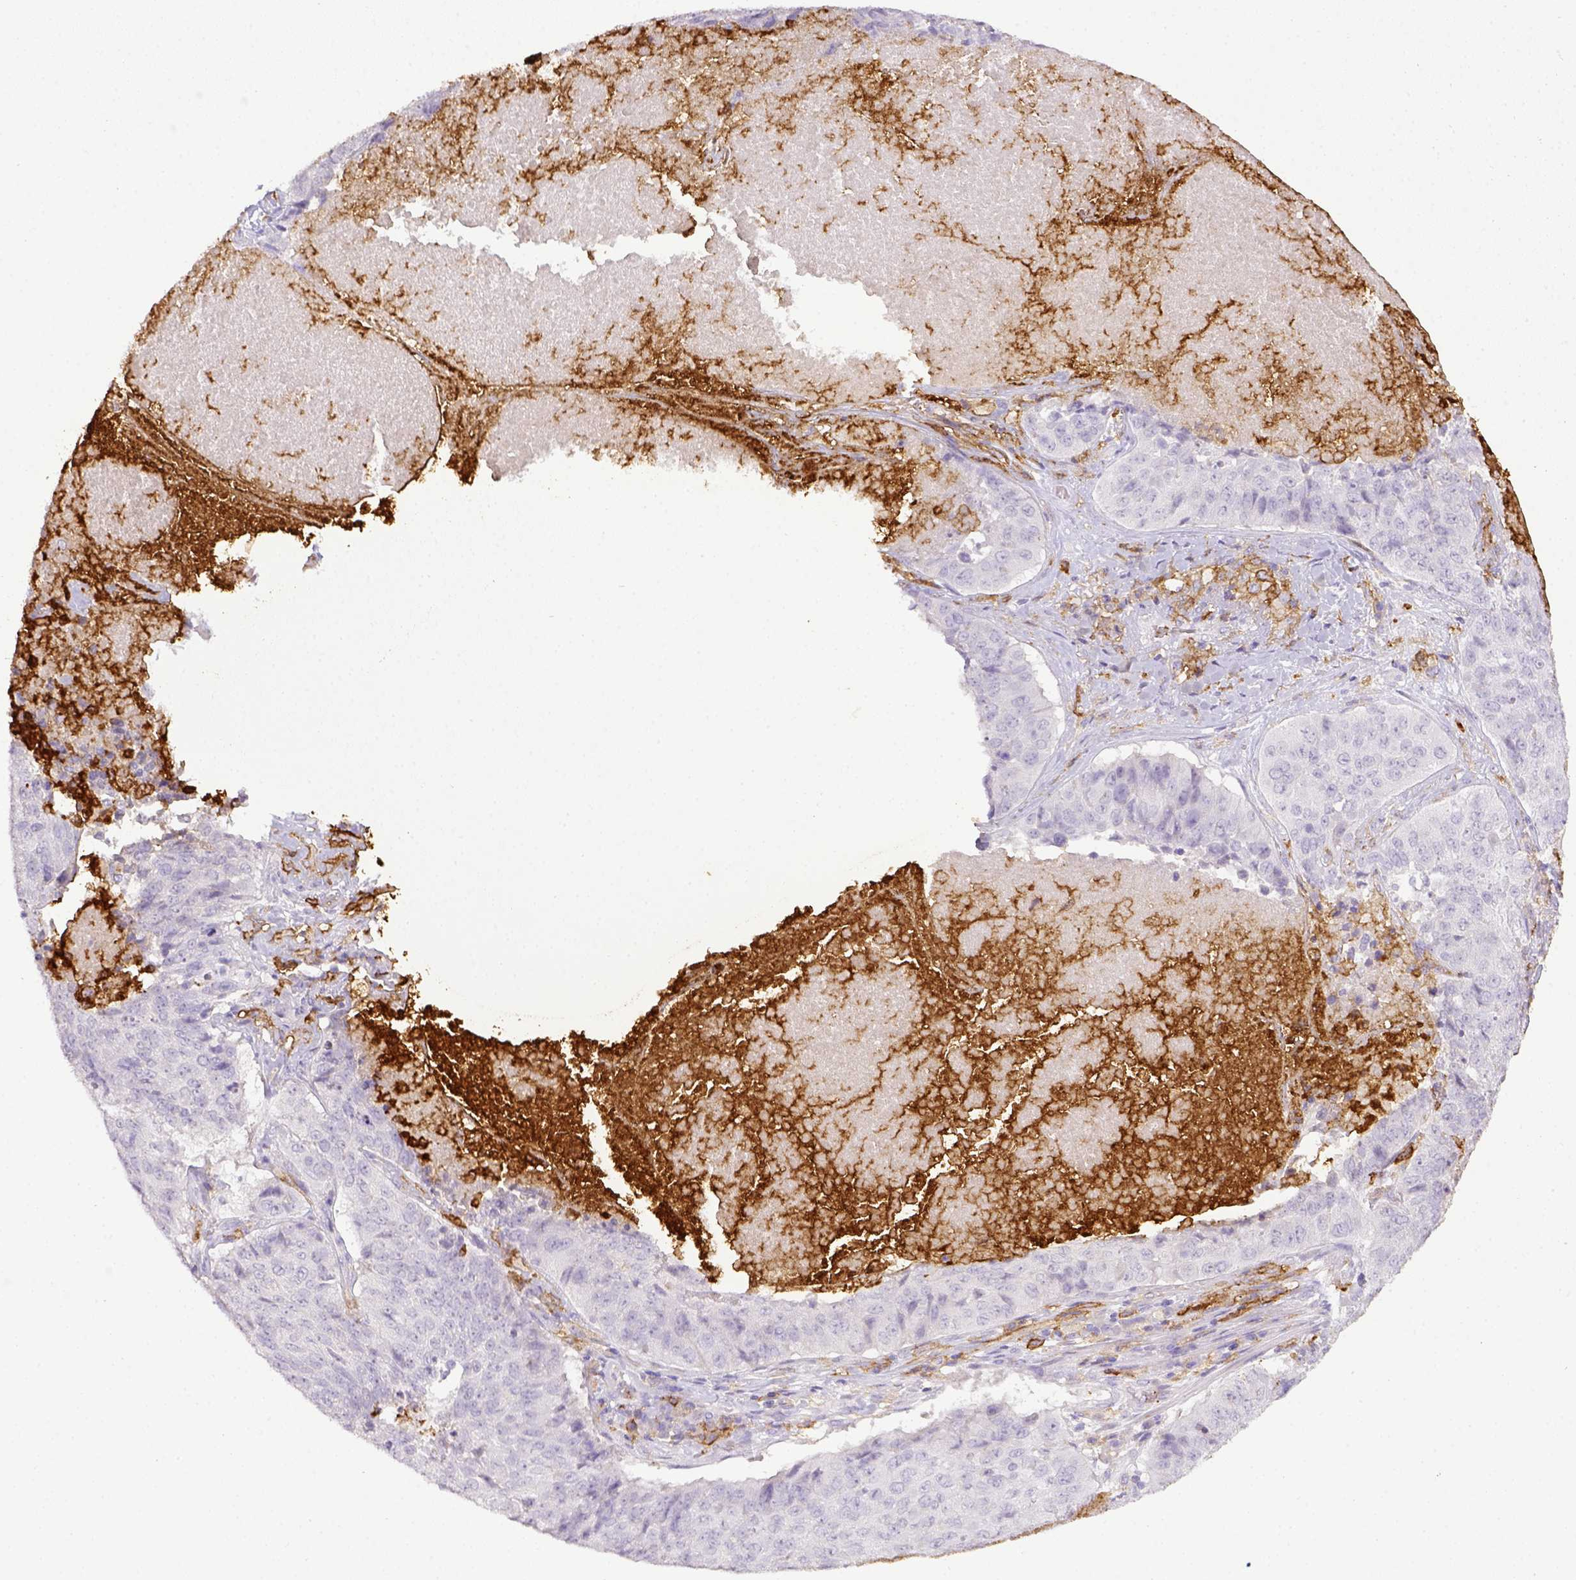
{"staining": {"intensity": "negative", "quantity": "none", "location": "none"}, "tissue": "lung cancer", "cell_type": "Tumor cells", "image_type": "cancer", "snomed": [{"axis": "morphology", "description": "Normal tissue, NOS"}, {"axis": "morphology", "description": "Squamous cell carcinoma, NOS"}, {"axis": "topography", "description": "Bronchus"}, {"axis": "topography", "description": "Lung"}], "caption": "High magnification brightfield microscopy of lung cancer stained with DAB (brown) and counterstained with hematoxylin (blue): tumor cells show no significant expression.", "gene": "ITGAM", "patient": {"sex": "male", "age": 64}}